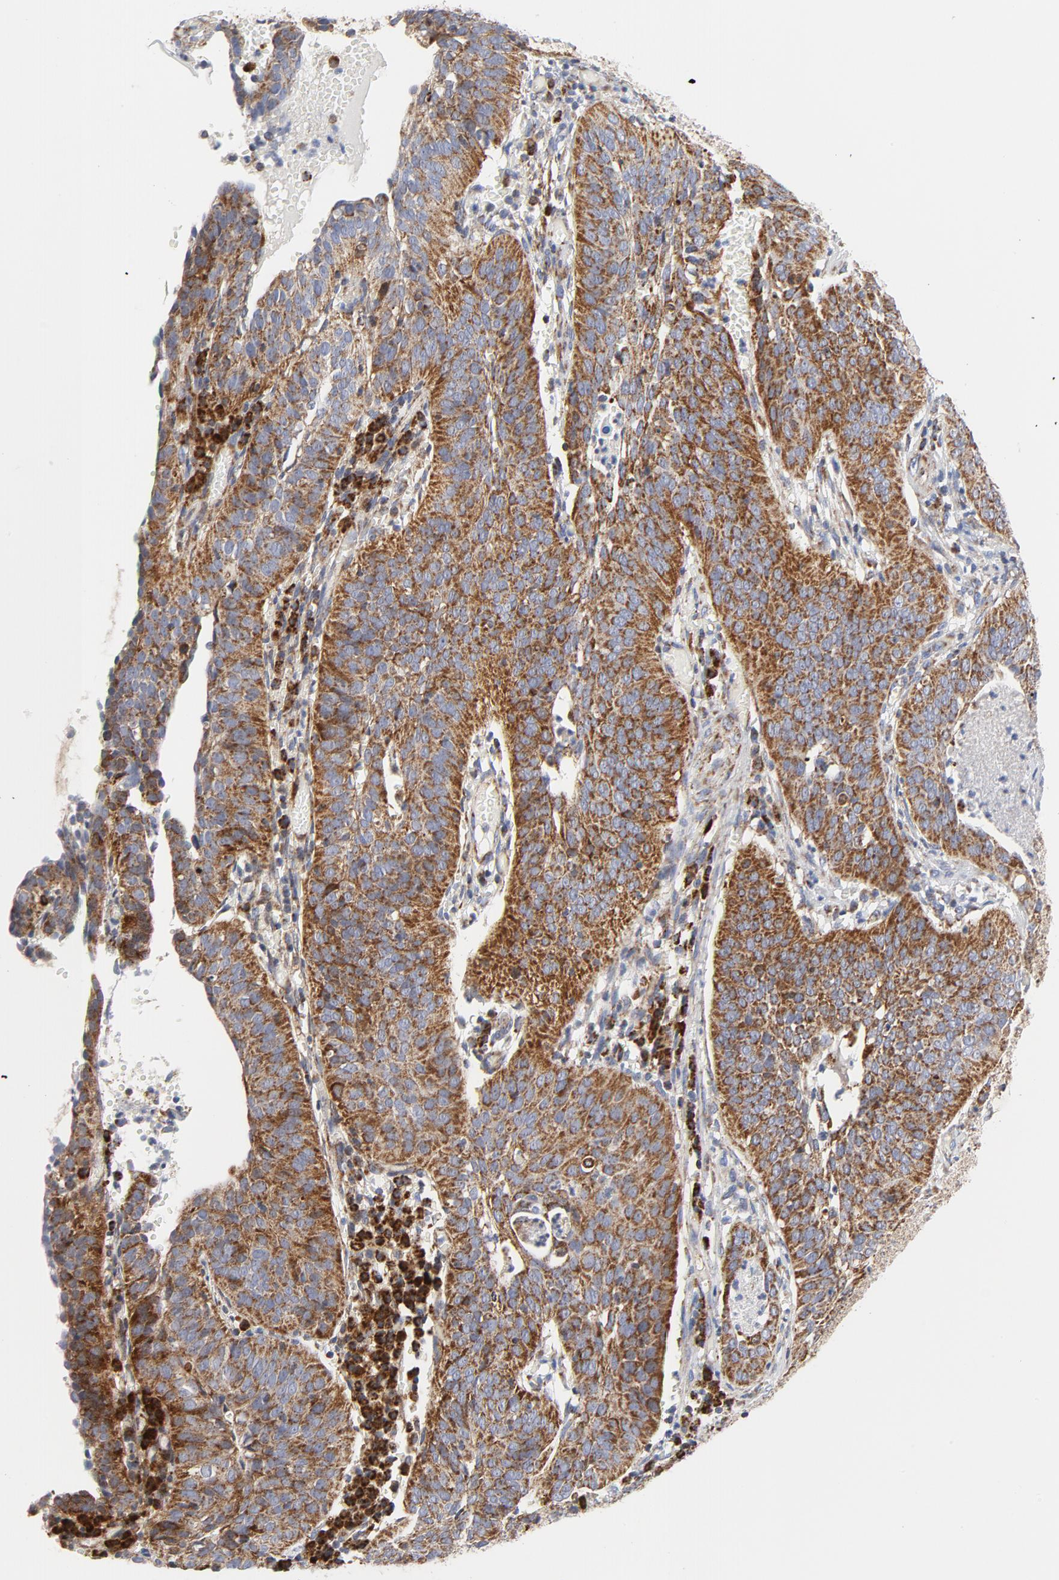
{"staining": {"intensity": "moderate", "quantity": ">75%", "location": "cytoplasmic/membranous"}, "tissue": "cervical cancer", "cell_type": "Tumor cells", "image_type": "cancer", "snomed": [{"axis": "morphology", "description": "Squamous cell carcinoma, NOS"}, {"axis": "topography", "description": "Cervix"}], "caption": "Immunohistochemistry (IHC) staining of cervical squamous cell carcinoma, which displays medium levels of moderate cytoplasmic/membranous staining in approximately >75% of tumor cells indicating moderate cytoplasmic/membranous protein staining. The staining was performed using DAB (brown) for protein detection and nuclei were counterstained in hematoxylin (blue).", "gene": "CYCS", "patient": {"sex": "female", "age": 39}}